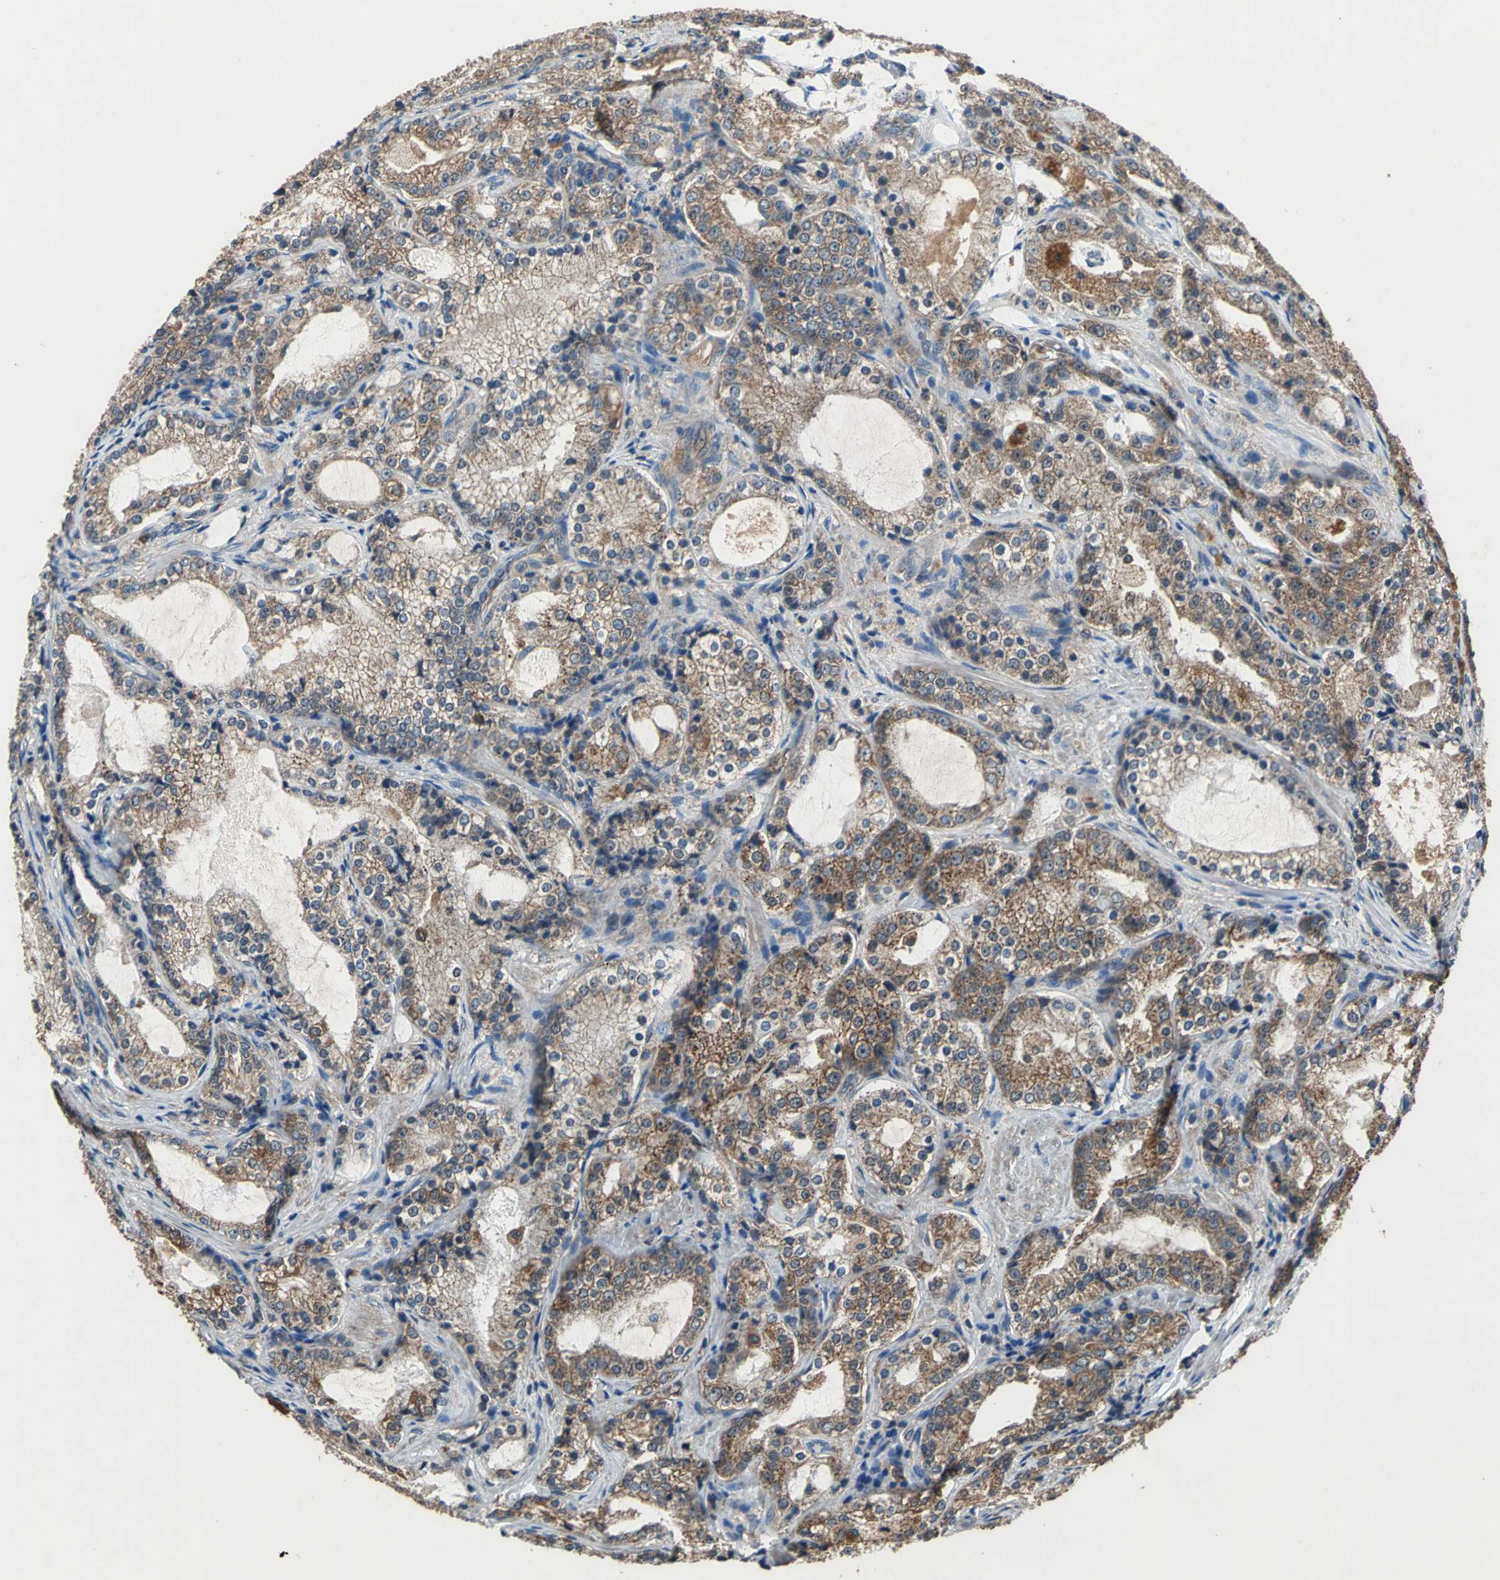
{"staining": {"intensity": "strong", "quantity": ">75%", "location": "cytoplasmic/membranous"}, "tissue": "prostate cancer", "cell_type": "Tumor cells", "image_type": "cancer", "snomed": [{"axis": "morphology", "description": "Adenocarcinoma, High grade"}, {"axis": "topography", "description": "Prostate"}], "caption": "Protein positivity by immunohistochemistry exhibits strong cytoplasmic/membranous expression in about >75% of tumor cells in prostate cancer.", "gene": "ZNF608", "patient": {"sex": "male", "age": 63}}